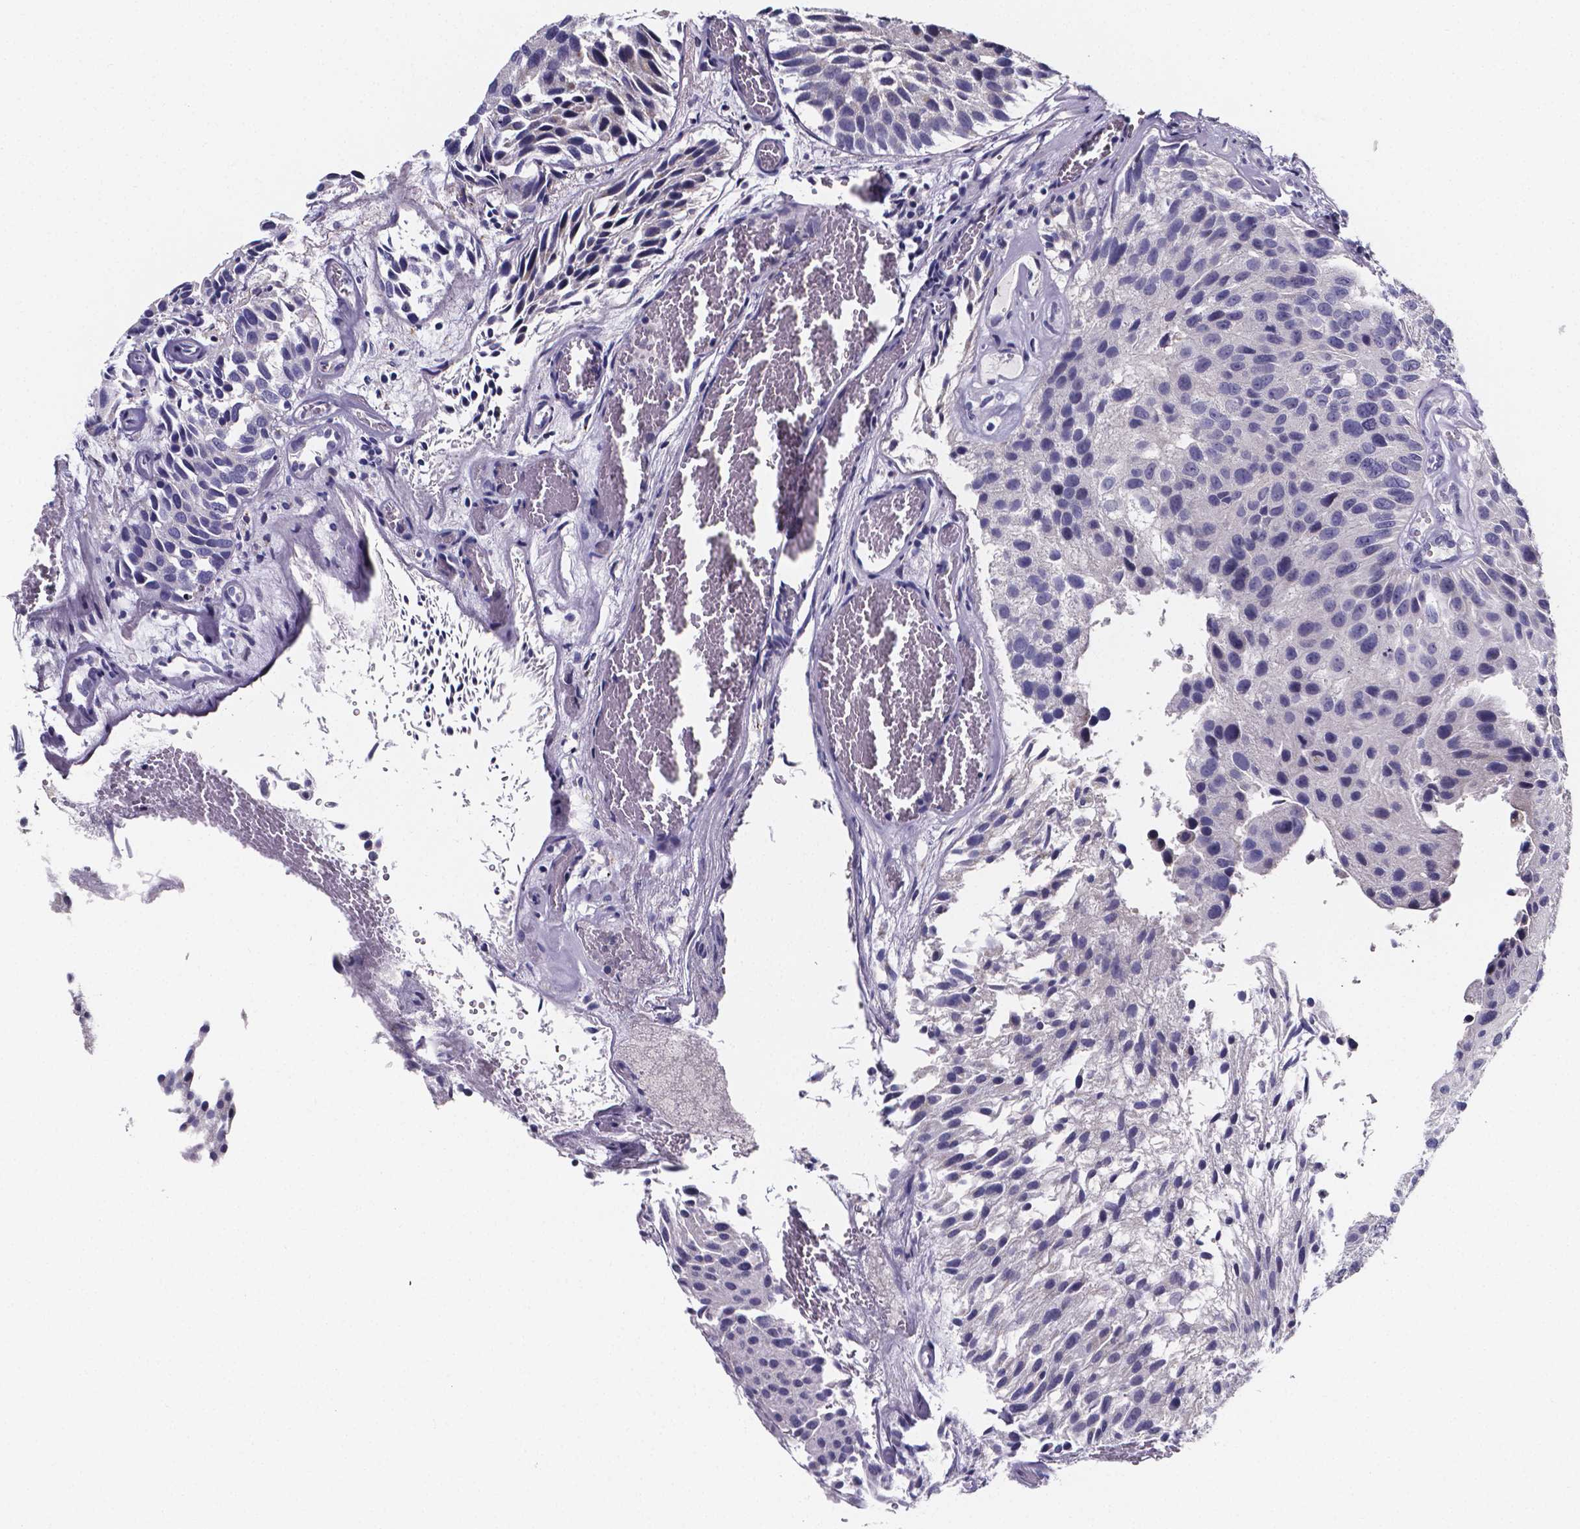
{"staining": {"intensity": "negative", "quantity": "none", "location": "none"}, "tissue": "urothelial cancer", "cell_type": "Tumor cells", "image_type": "cancer", "snomed": [{"axis": "morphology", "description": "Urothelial carcinoma, Low grade"}, {"axis": "topography", "description": "Urinary bladder"}], "caption": "Tumor cells show no significant staining in urothelial cancer.", "gene": "IZUMO1", "patient": {"sex": "female", "age": 87}}